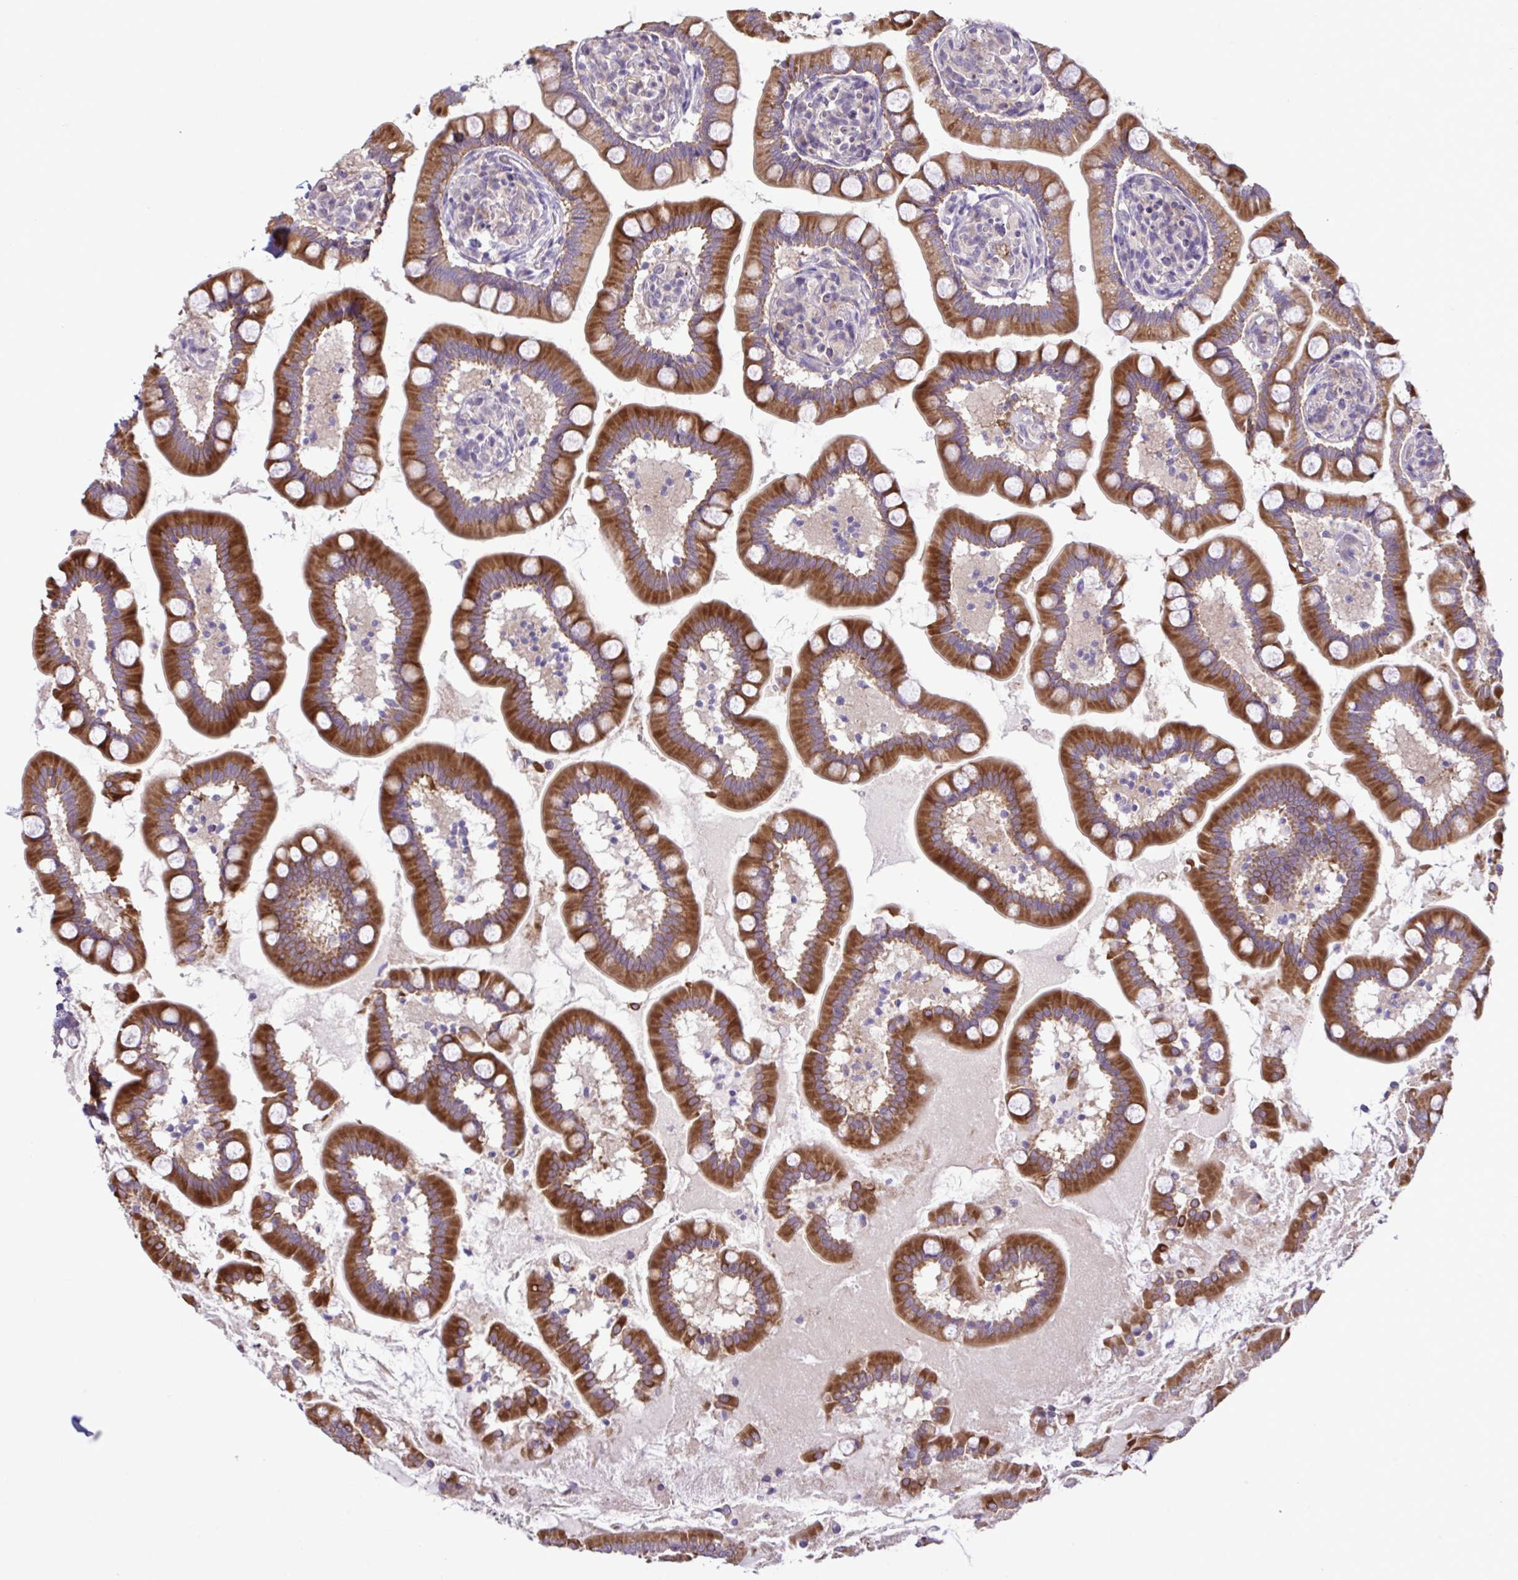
{"staining": {"intensity": "strong", "quantity": "25%-75%", "location": "cytoplasmic/membranous"}, "tissue": "small intestine", "cell_type": "Glandular cells", "image_type": "normal", "snomed": [{"axis": "morphology", "description": "Normal tissue, NOS"}, {"axis": "topography", "description": "Small intestine"}], "caption": "Human small intestine stained for a protein (brown) shows strong cytoplasmic/membranous positive expression in about 25%-75% of glandular cells.", "gene": "SYNPO2L", "patient": {"sex": "female", "age": 64}}